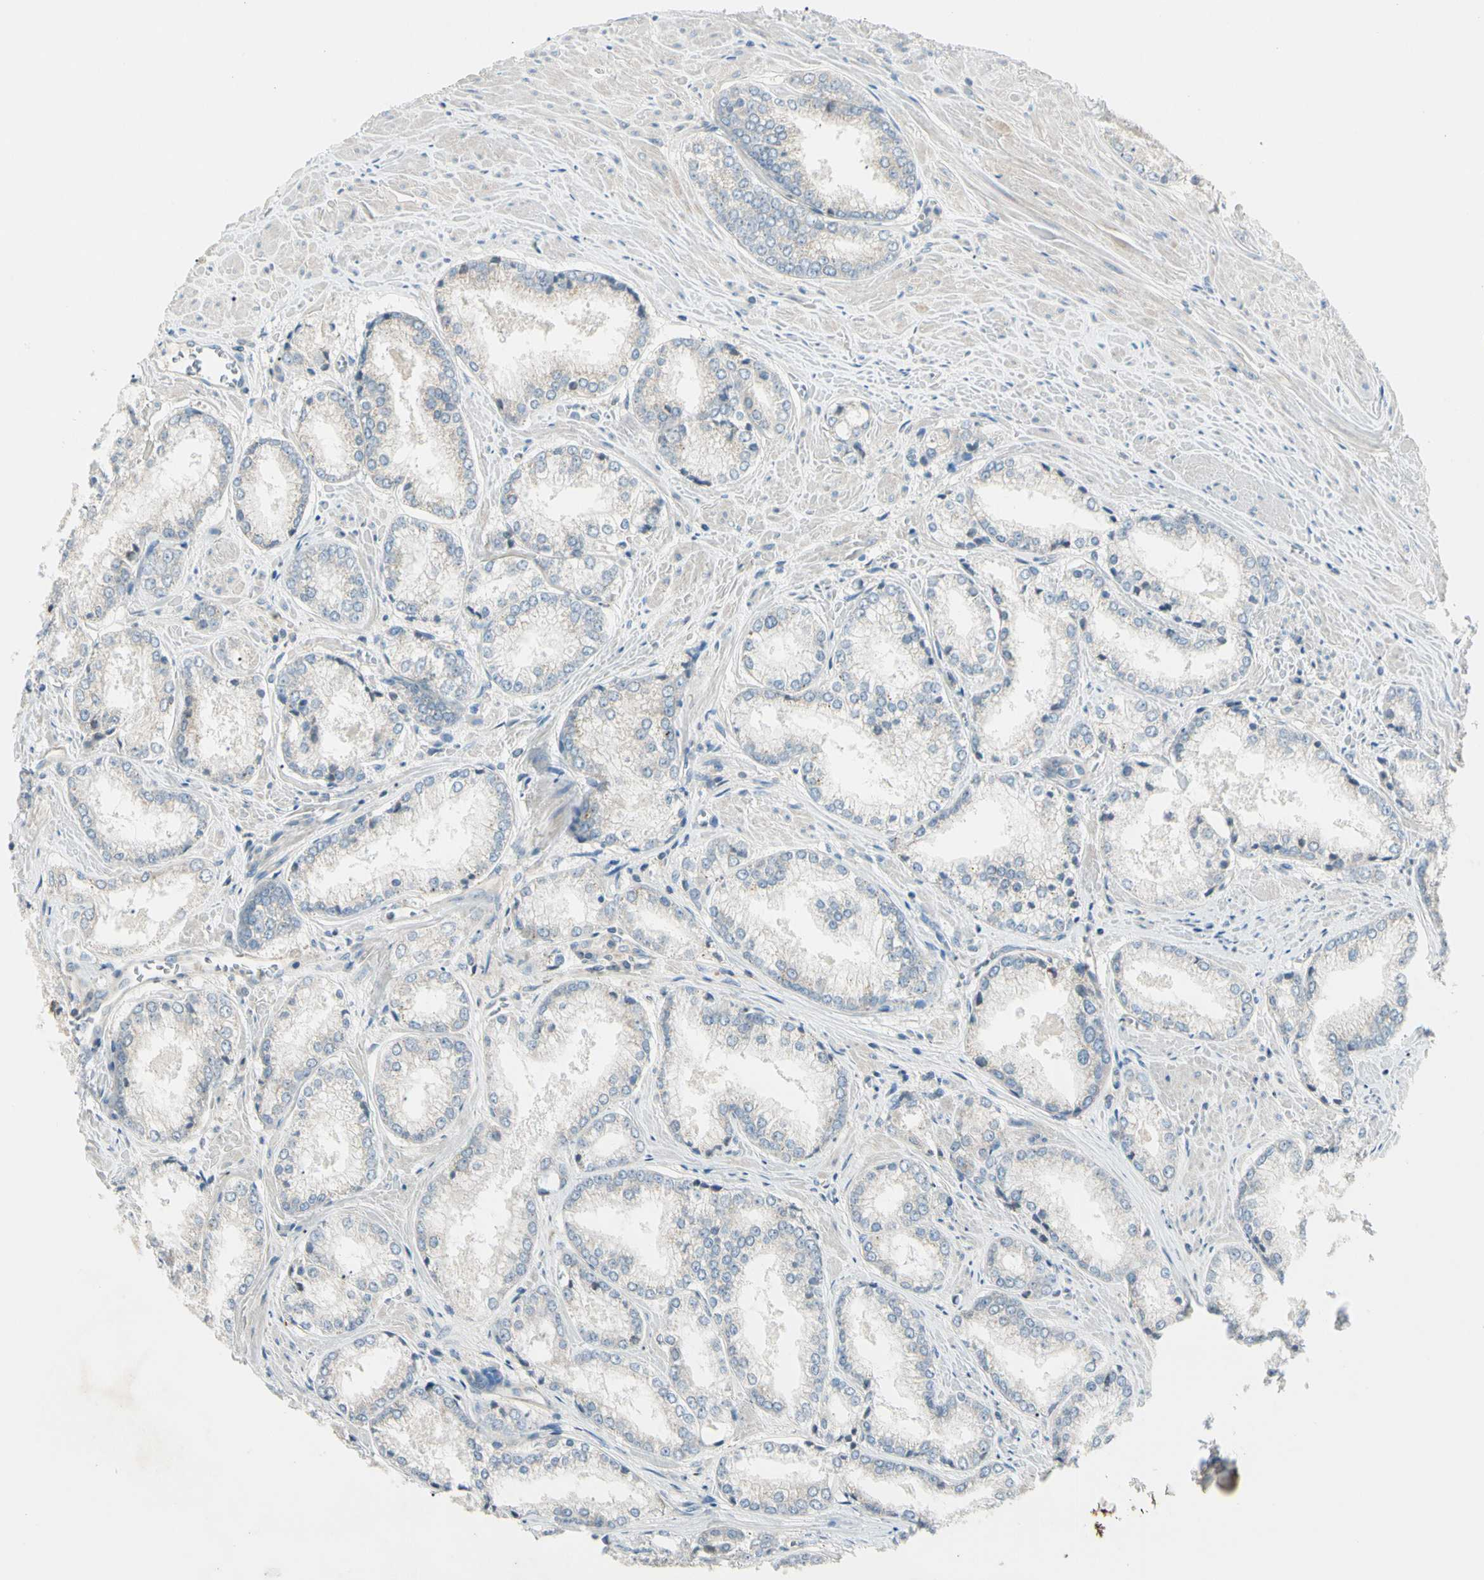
{"staining": {"intensity": "negative", "quantity": "none", "location": "none"}, "tissue": "prostate cancer", "cell_type": "Tumor cells", "image_type": "cancer", "snomed": [{"axis": "morphology", "description": "Adenocarcinoma, Low grade"}, {"axis": "topography", "description": "Prostate"}], "caption": "Tumor cells are negative for protein expression in human prostate low-grade adenocarcinoma.", "gene": "CDH6", "patient": {"sex": "male", "age": 64}}